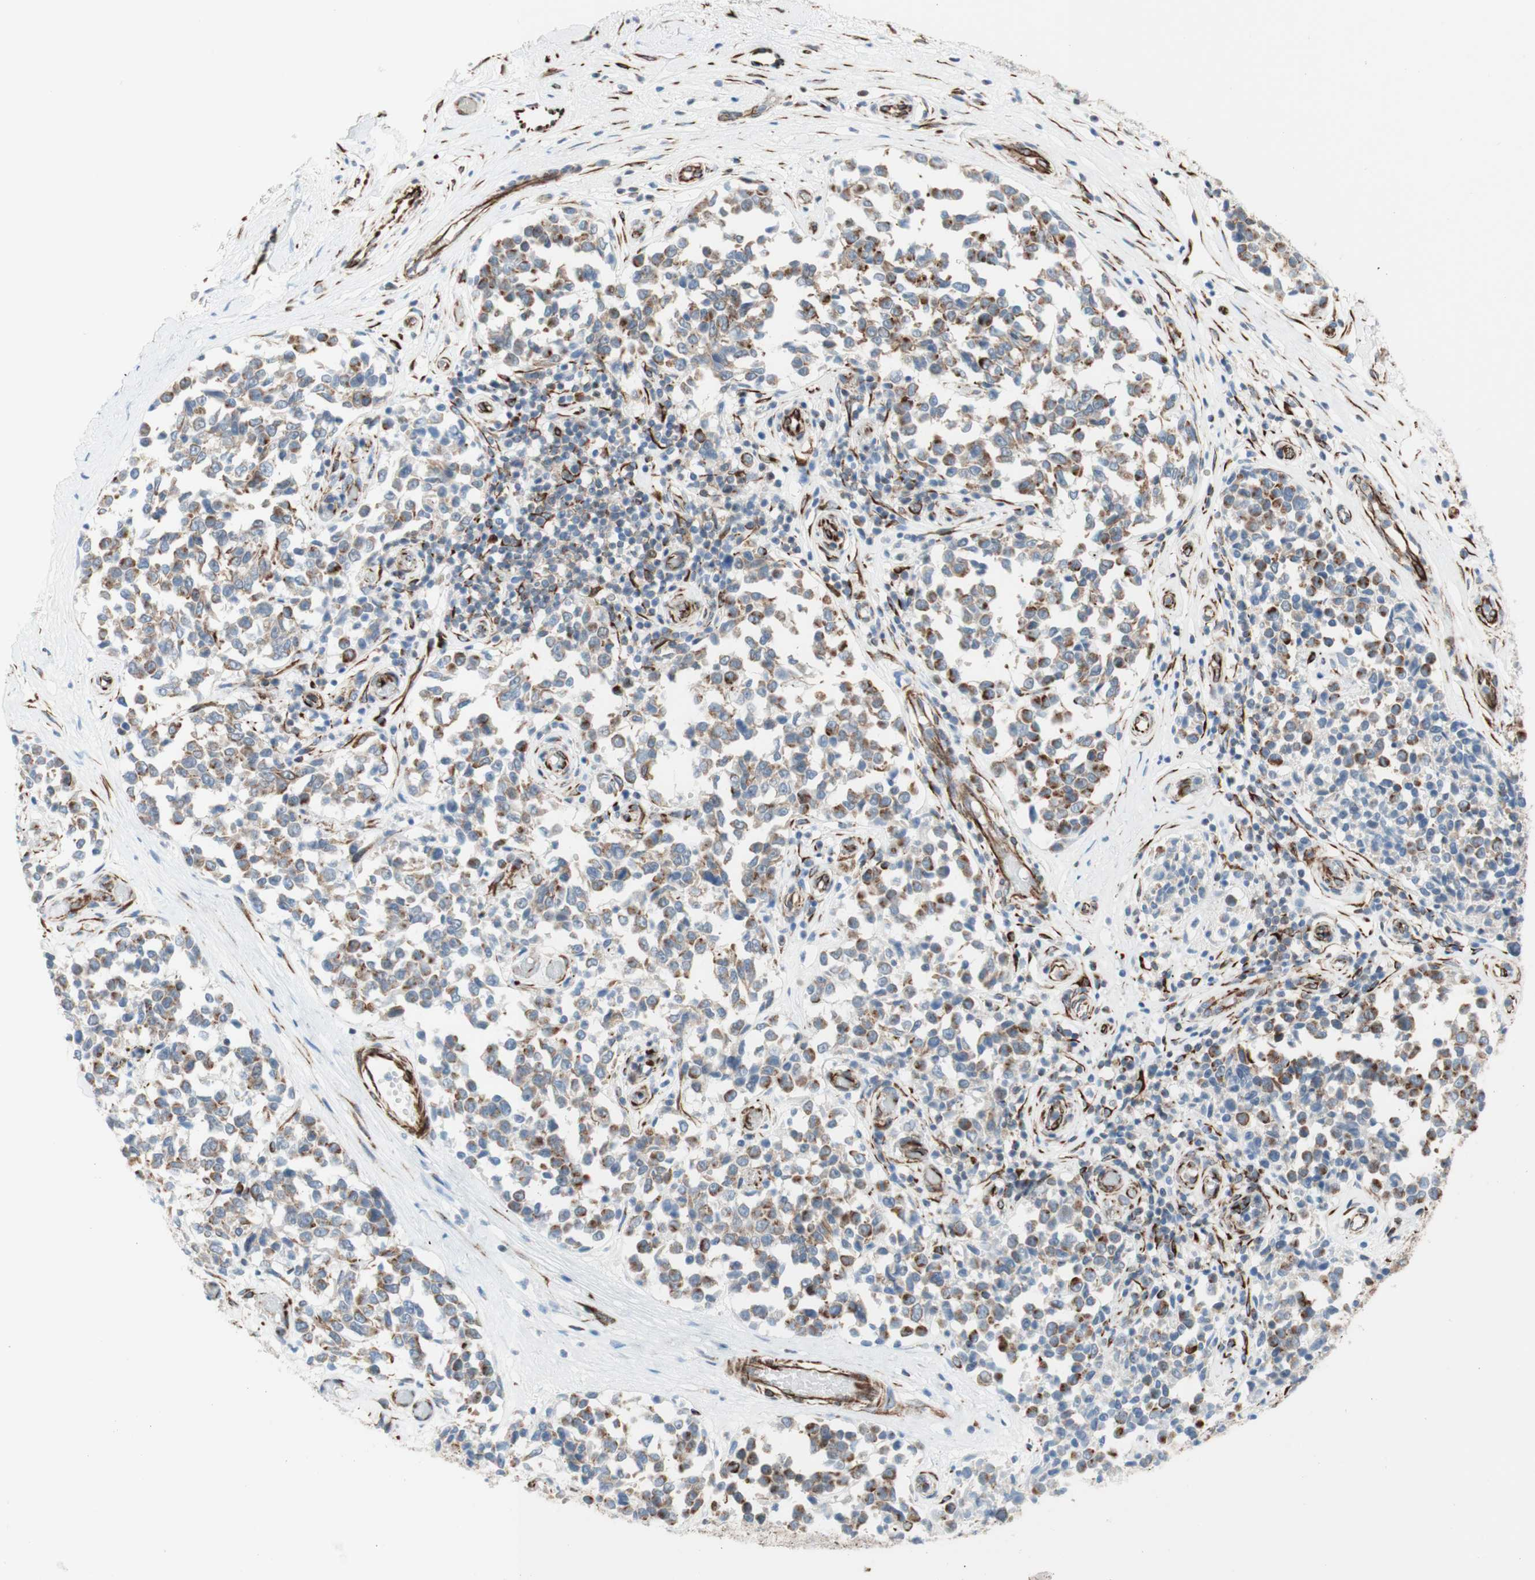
{"staining": {"intensity": "moderate", "quantity": "25%-75%", "location": "cytoplasmic/membranous"}, "tissue": "melanoma", "cell_type": "Tumor cells", "image_type": "cancer", "snomed": [{"axis": "morphology", "description": "Malignant melanoma, NOS"}, {"axis": "topography", "description": "Skin"}], "caption": "The histopathology image exhibits staining of malignant melanoma, revealing moderate cytoplasmic/membranous protein expression (brown color) within tumor cells. The protein of interest is stained brown, and the nuclei are stained in blue (DAB (3,3'-diaminobenzidine) IHC with brightfield microscopy, high magnification).", "gene": "POU2AF1", "patient": {"sex": "female", "age": 64}}